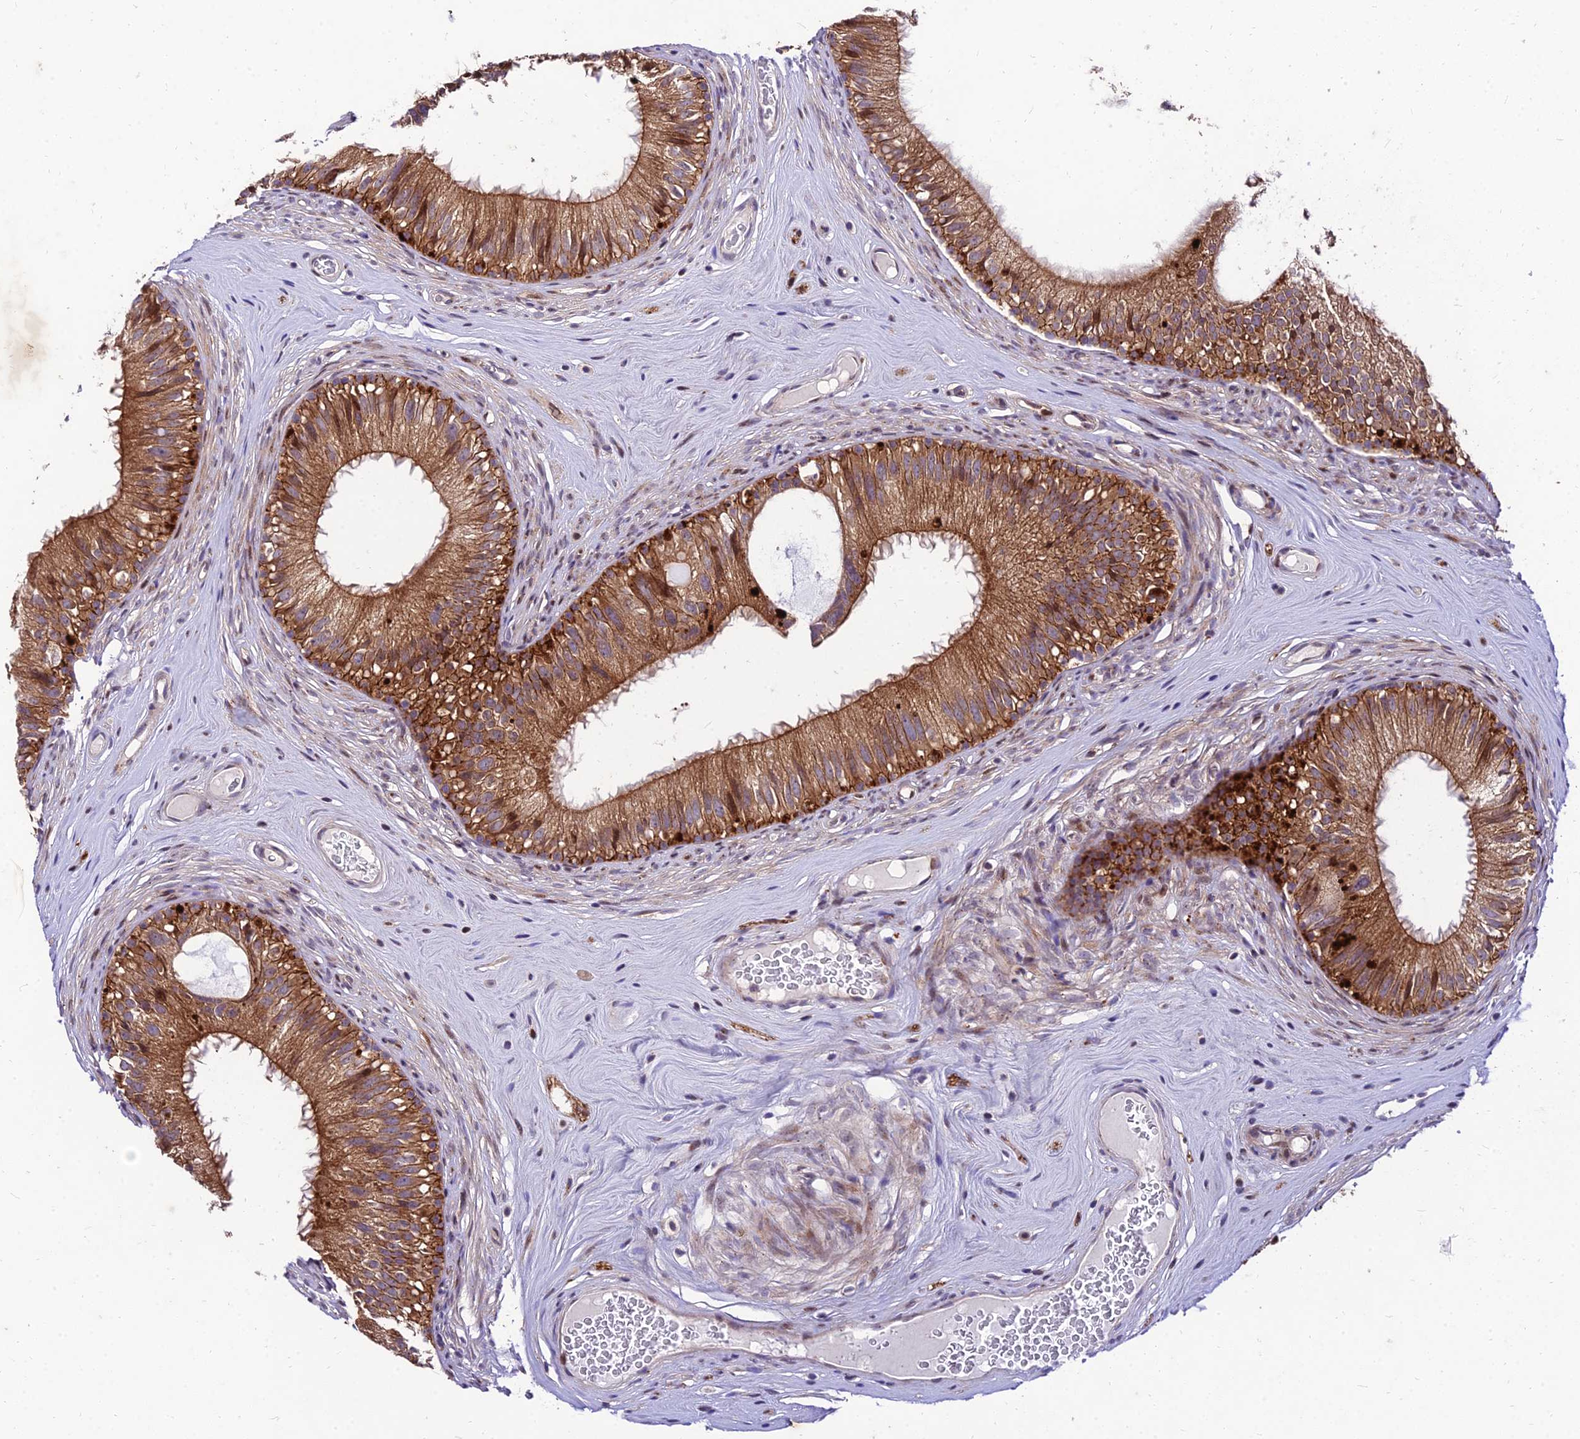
{"staining": {"intensity": "moderate", "quantity": ">75%", "location": "cytoplasmic/membranous"}, "tissue": "epididymis", "cell_type": "Glandular cells", "image_type": "normal", "snomed": [{"axis": "morphology", "description": "Normal tissue, NOS"}, {"axis": "topography", "description": "Epididymis"}], "caption": "IHC (DAB) staining of benign epididymis reveals moderate cytoplasmic/membranous protein positivity in about >75% of glandular cells.", "gene": "MKKS", "patient": {"sex": "male", "age": 45}}